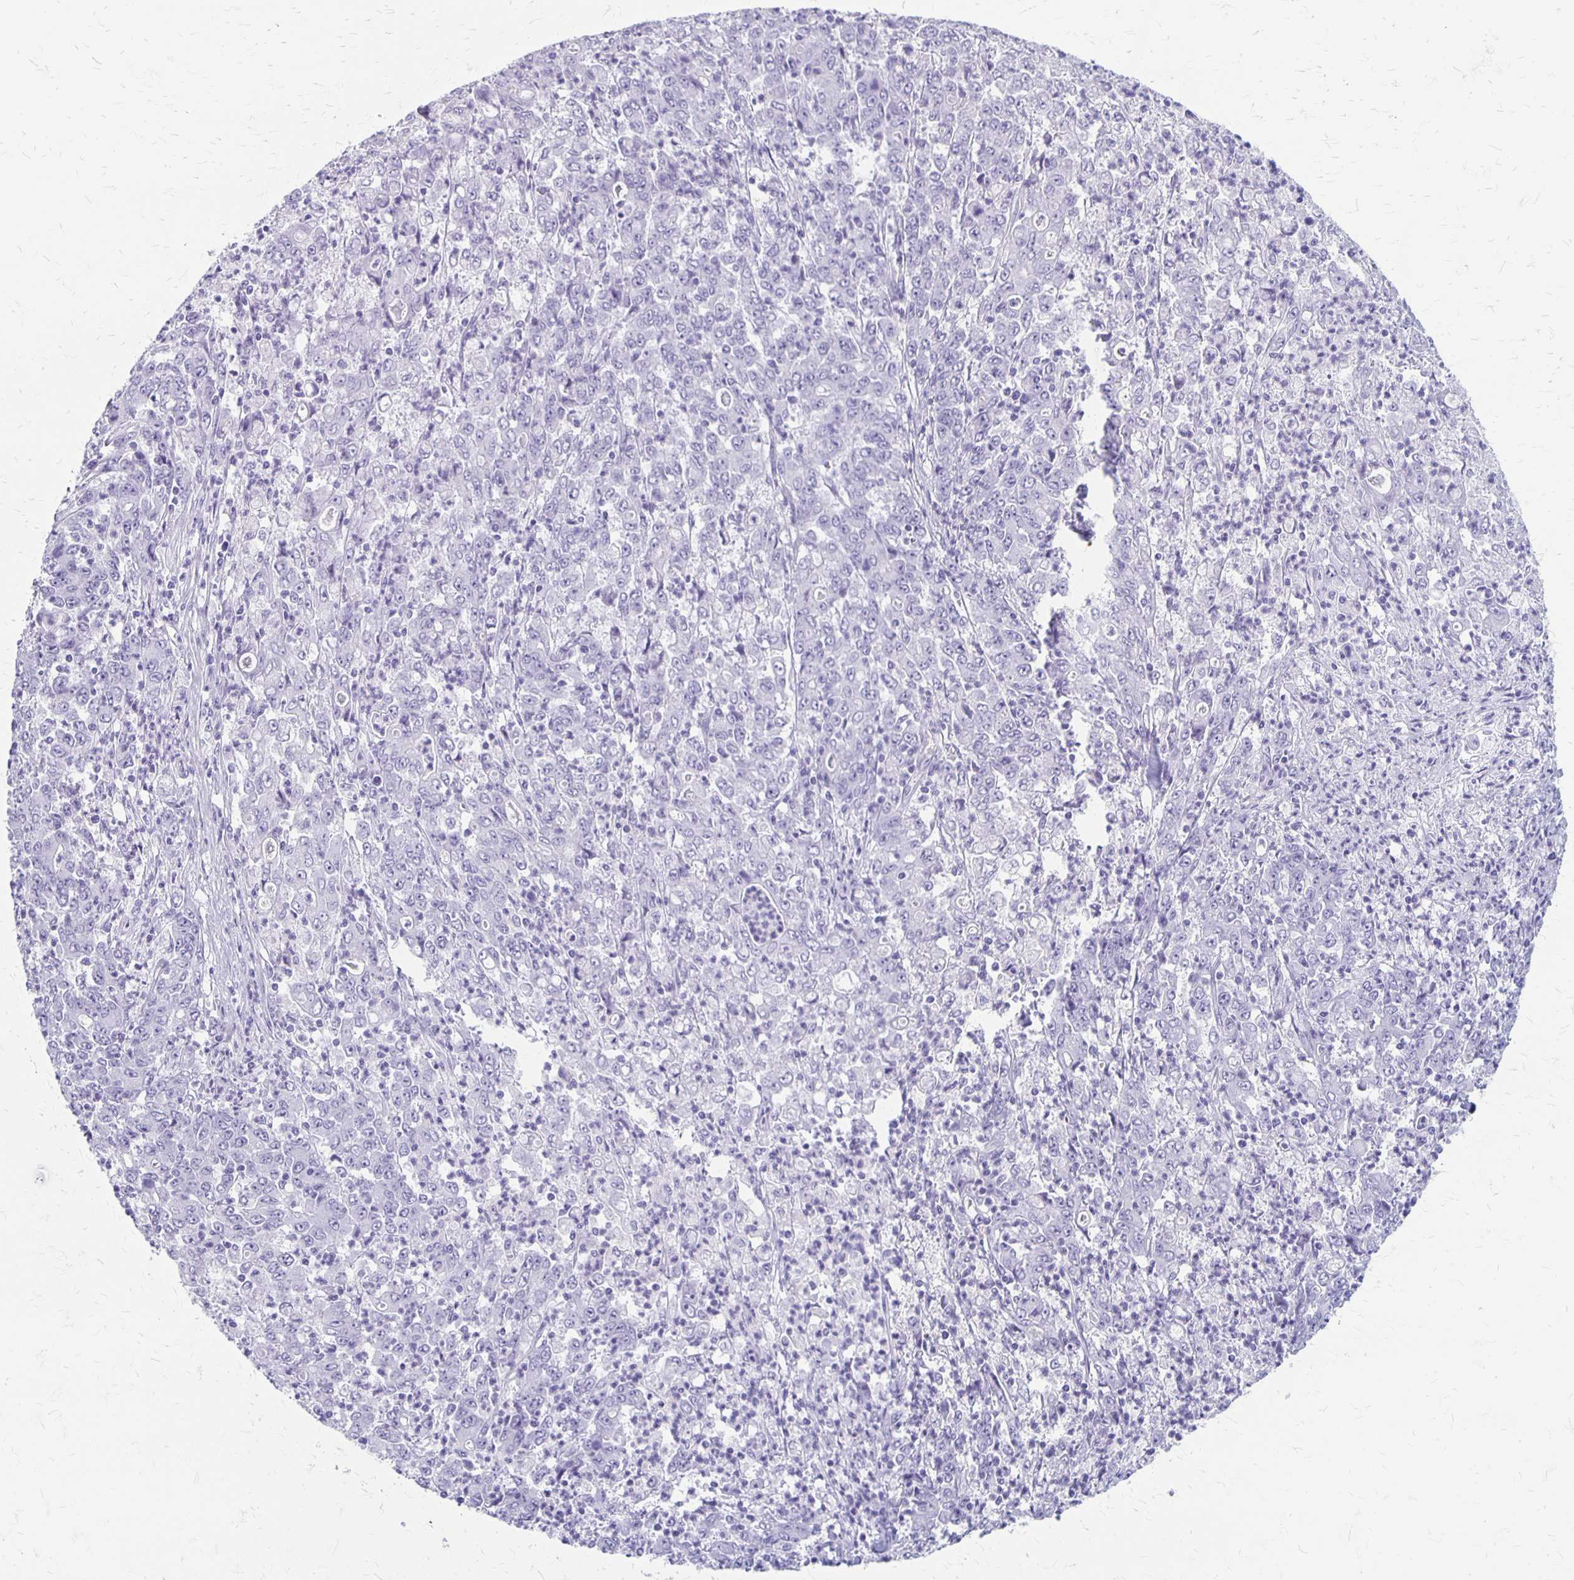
{"staining": {"intensity": "negative", "quantity": "none", "location": "none"}, "tissue": "stomach cancer", "cell_type": "Tumor cells", "image_type": "cancer", "snomed": [{"axis": "morphology", "description": "Adenocarcinoma, NOS"}, {"axis": "topography", "description": "Stomach, lower"}], "caption": "This is a histopathology image of IHC staining of stomach adenocarcinoma, which shows no positivity in tumor cells.", "gene": "MAGEC2", "patient": {"sex": "female", "age": 71}}